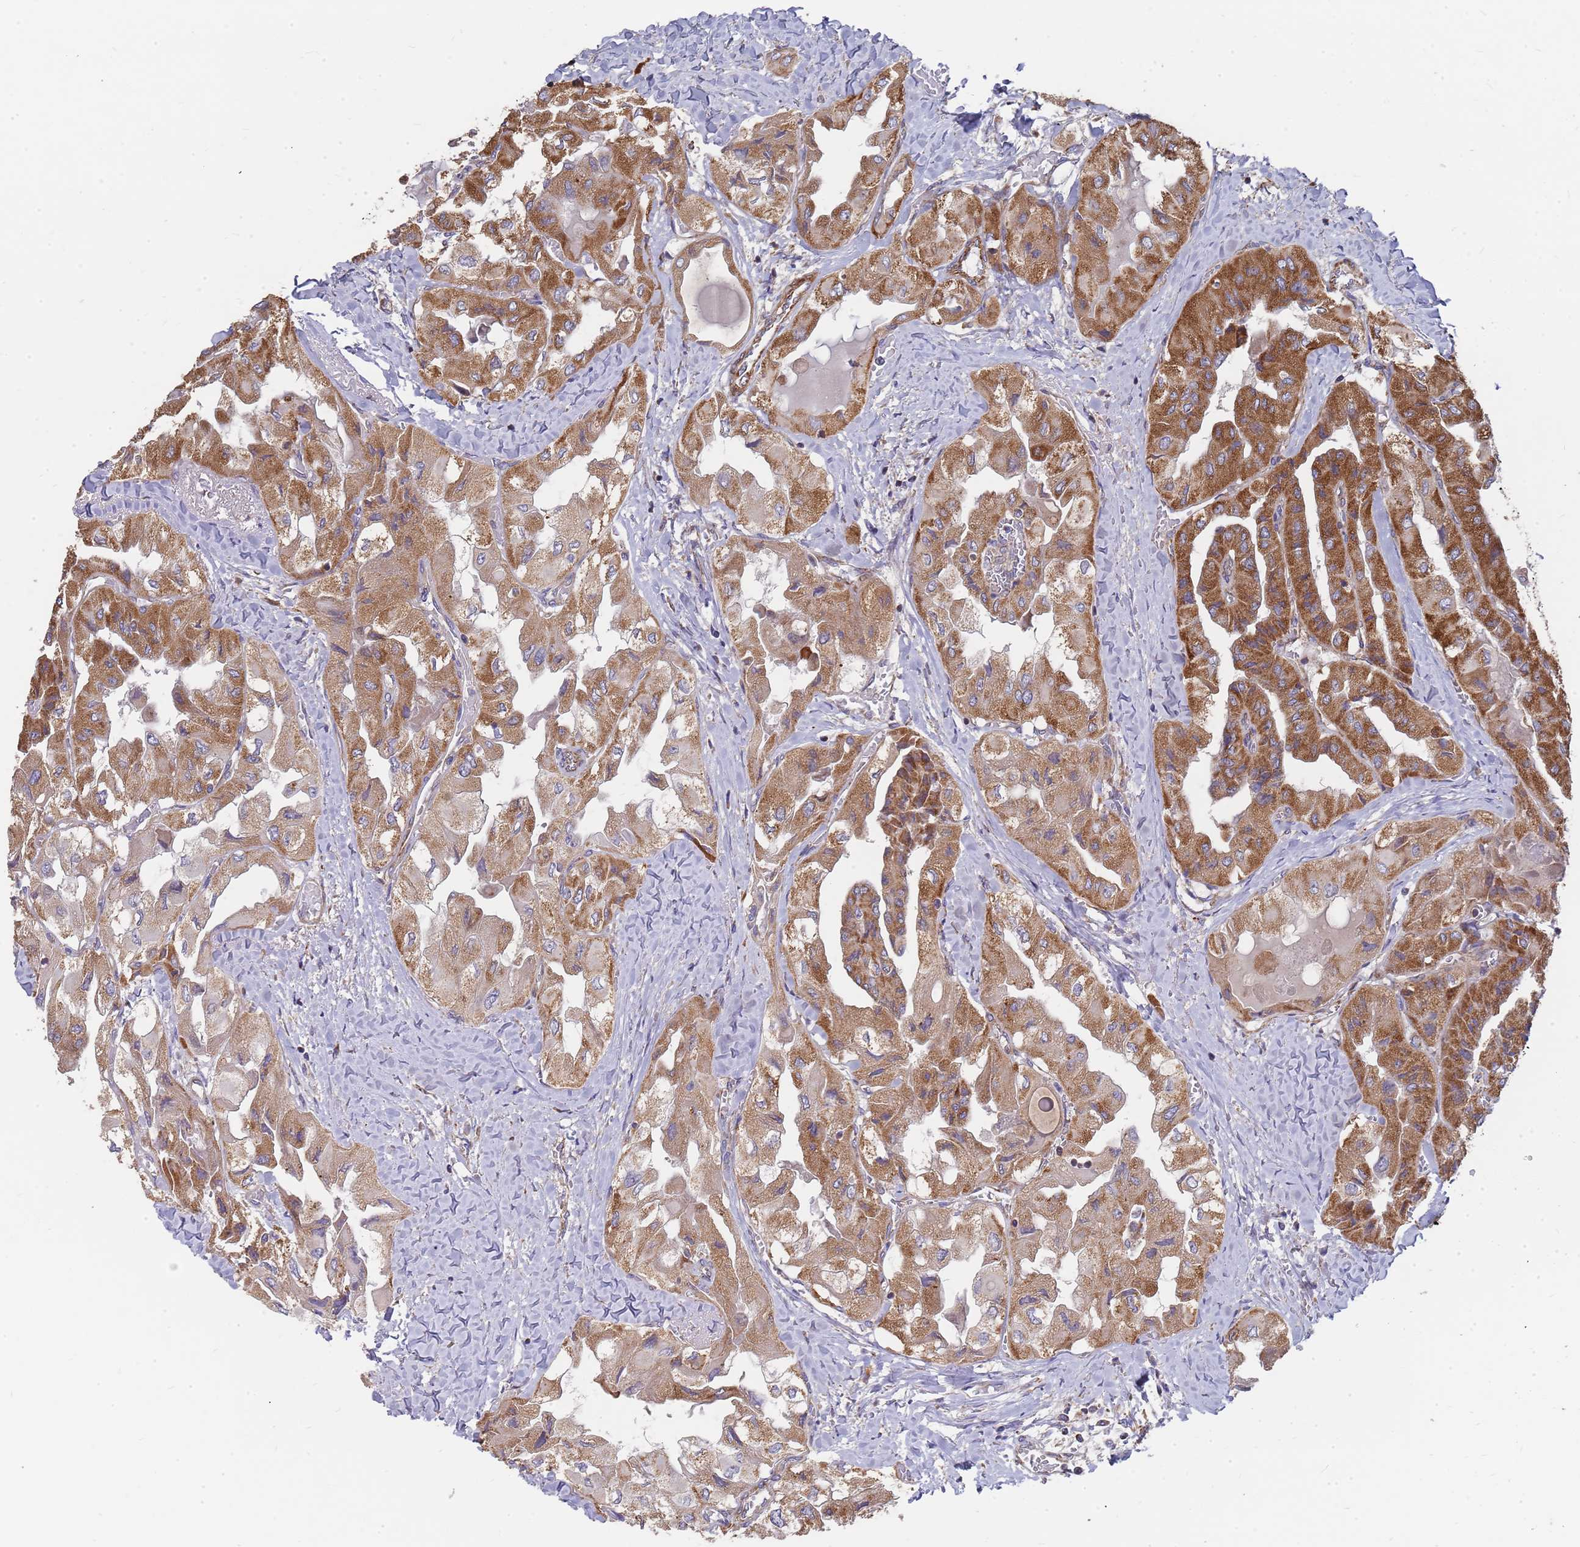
{"staining": {"intensity": "moderate", "quantity": ">75%", "location": "cytoplasmic/membranous"}, "tissue": "thyroid cancer", "cell_type": "Tumor cells", "image_type": "cancer", "snomed": [{"axis": "morphology", "description": "Normal tissue, NOS"}, {"axis": "morphology", "description": "Papillary adenocarcinoma, NOS"}, {"axis": "topography", "description": "Thyroid gland"}], "caption": "A medium amount of moderate cytoplasmic/membranous staining is seen in approximately >75% of tumor cells in thyroid cancer tissue. The staining is performed using DAB (3,3'-diaminobenzidine) brown chromogen to label protein expression. The nuclei are counter-stained blue using hematoxylin.", "gene": "WDFY3", "patient": {"sex": "female", "age": 59}}